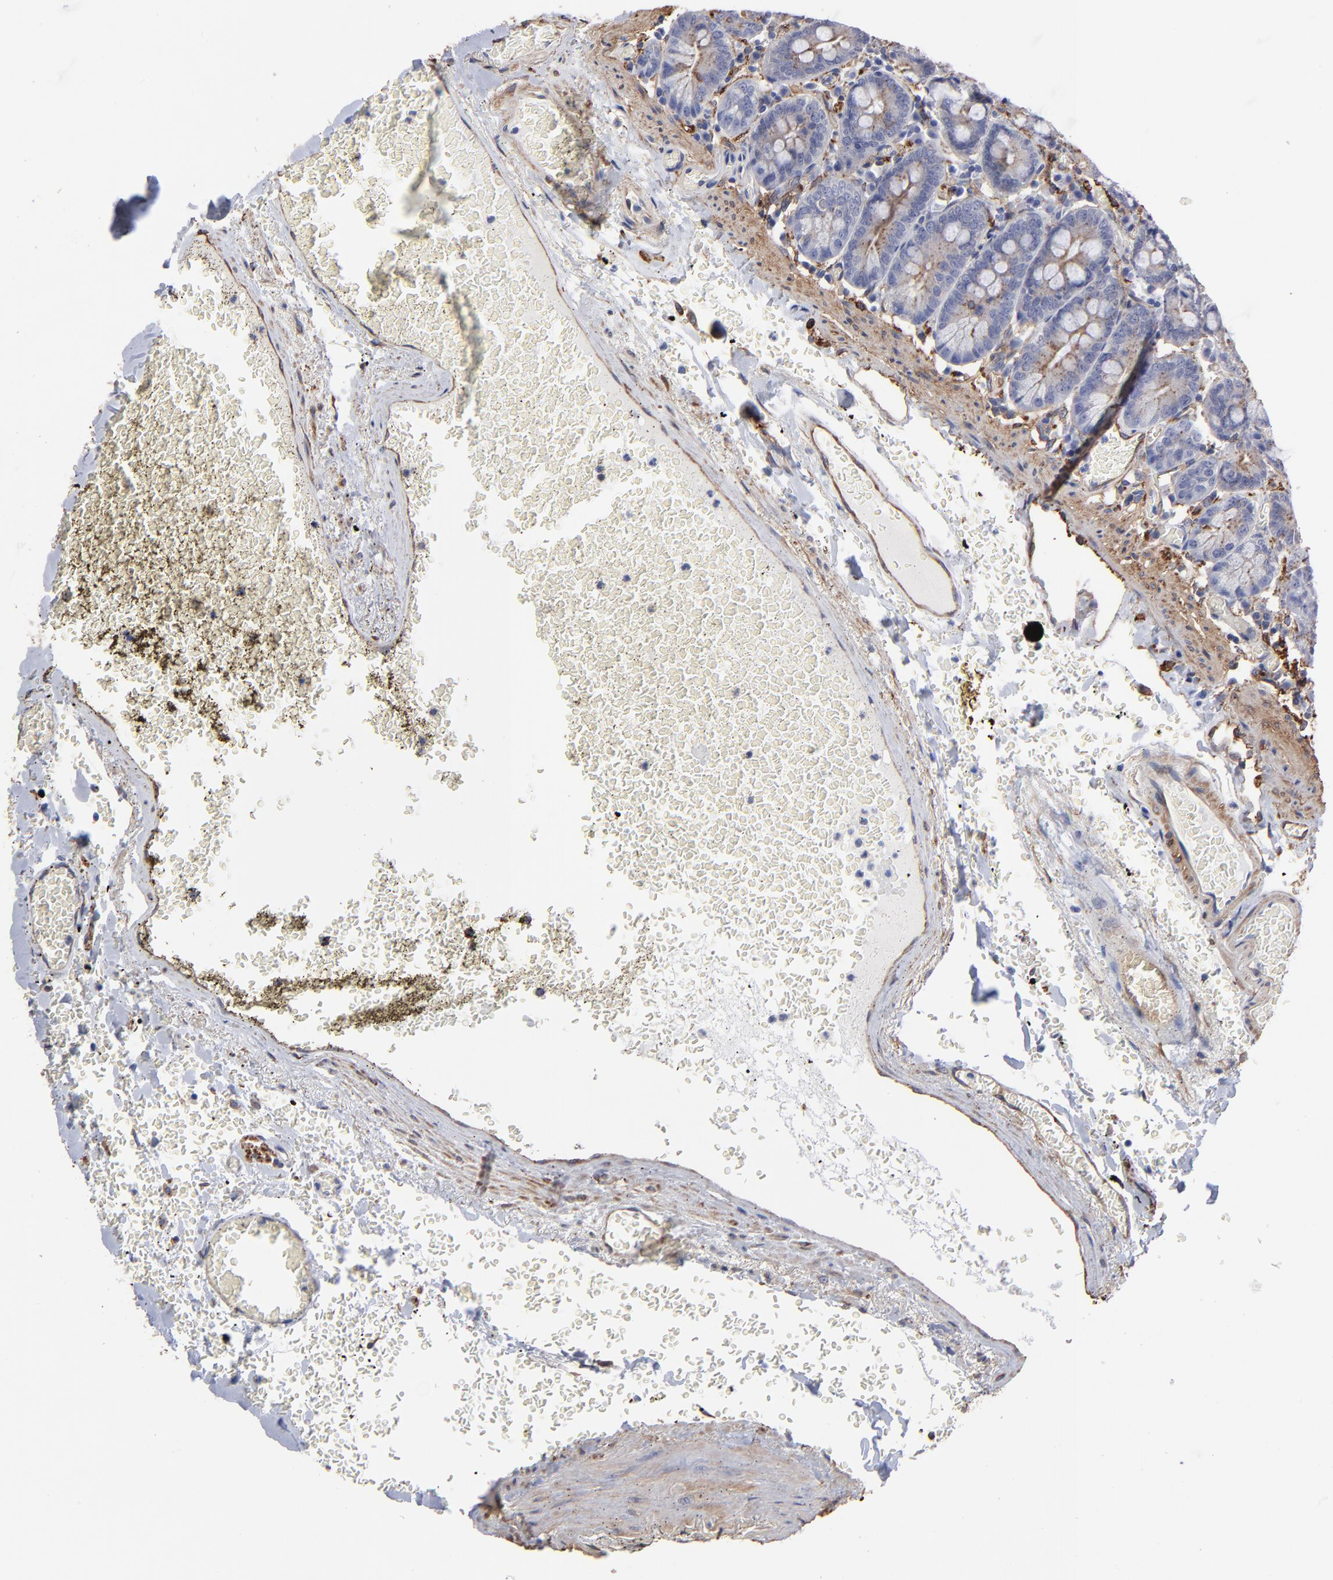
{"staining": {"intensity": "weak", "quantity": "25%-75%", "location": "cytoplasmic/membranous"}, "tissue": "small intestine", "cell_type": "Glandular cells", "image_type": "normal", "snomed": [{"axis": "morphology", "description": "Normal tissue, NOS"}, {"axis": "topography", "description": "Small intestine"}], "caption": "The immunohistochemical stain shows weak cytoplasmic/membranous positivity in glandular cells of unremarkable small intestine. (Stains: DAB (3,3'-diaminobenzidine) in brown, nuclei in blue, Microscopy: brightfield microscopy at high magnification).", "gene": "CILP", "patient": {"sex": "male", "age": 71}}